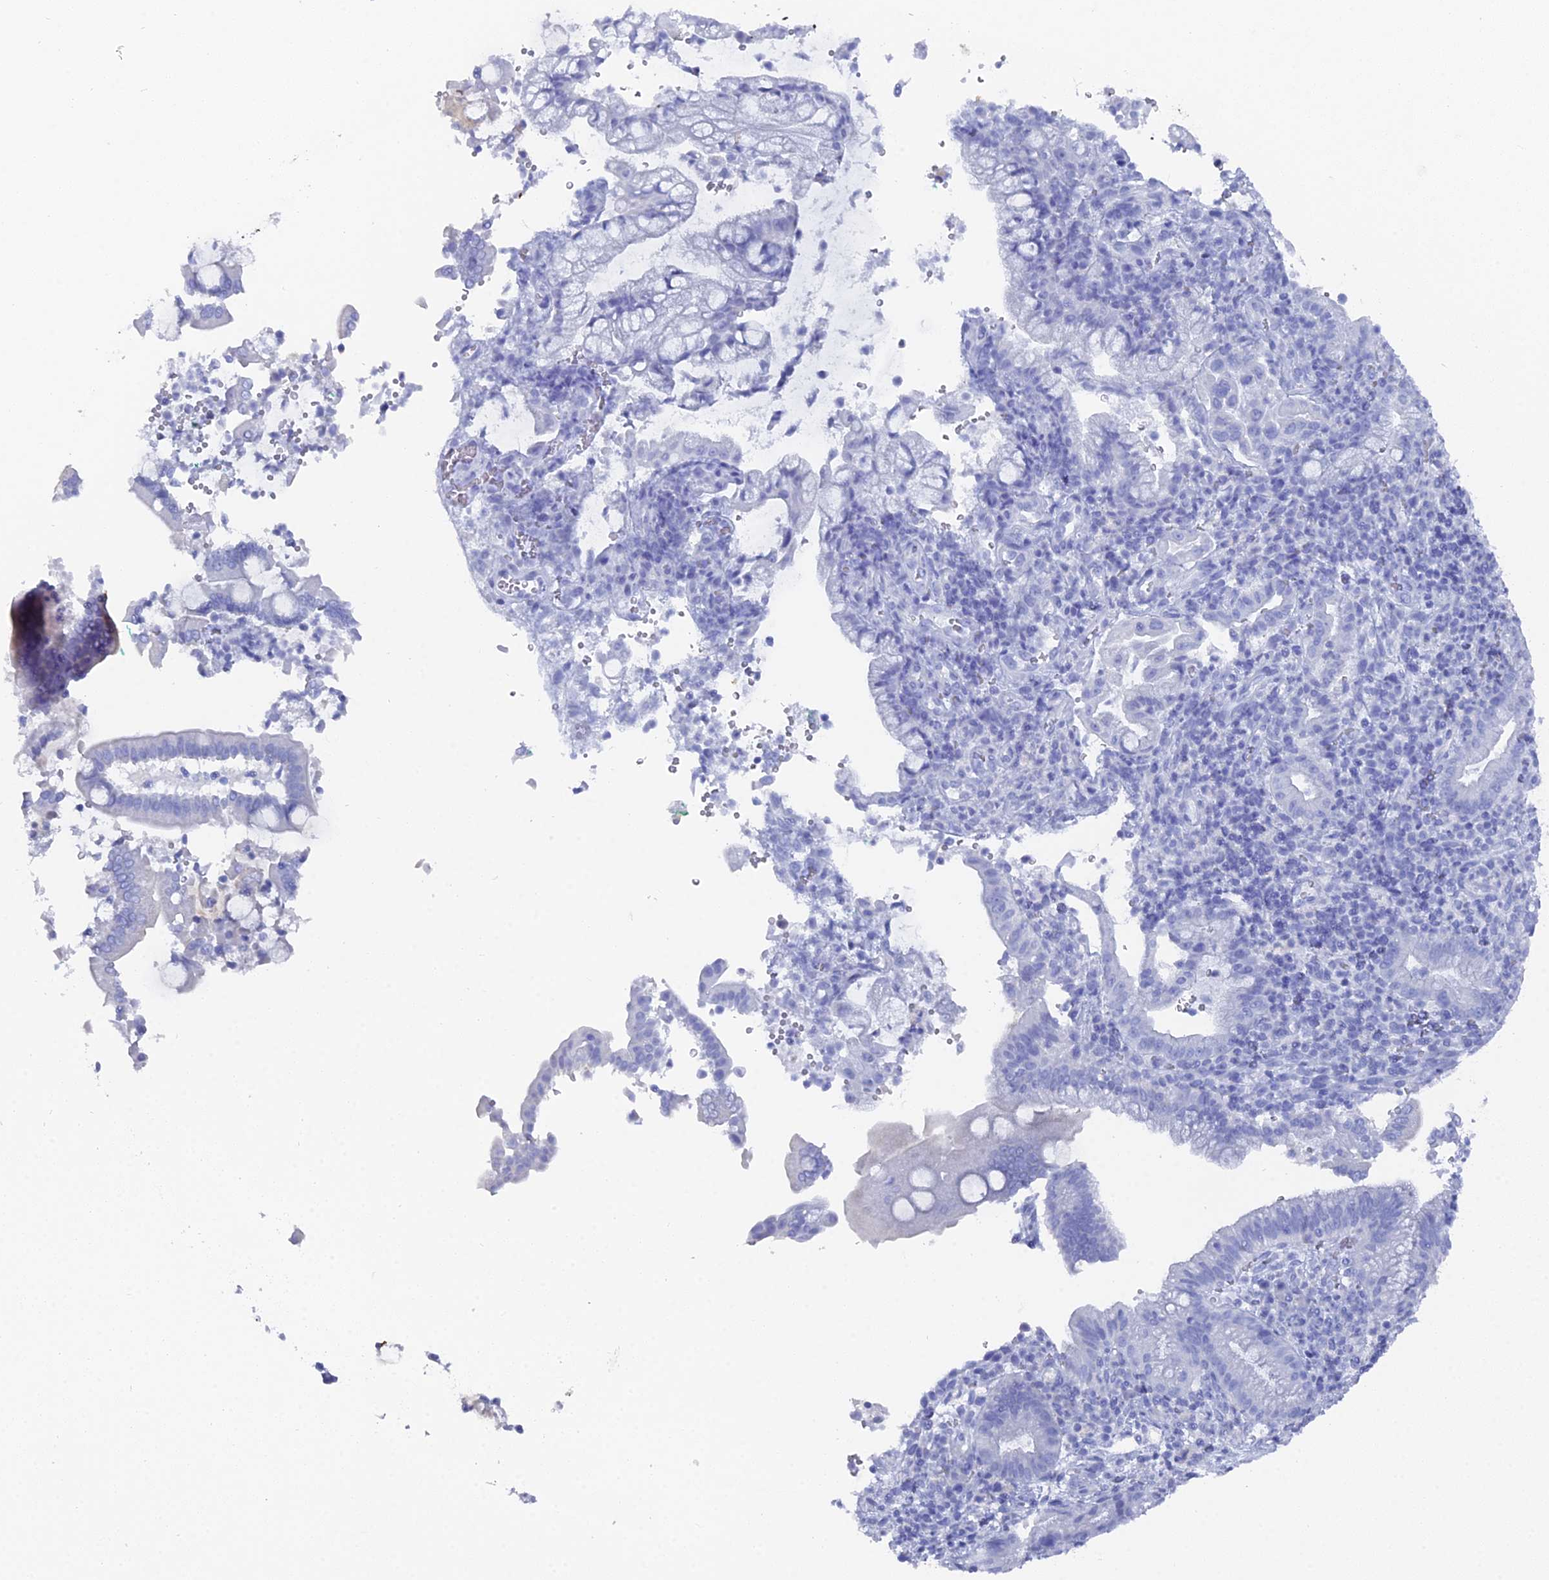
{"staining": {"intensity": "negative", "quantity": "none", "location": "none"}, "tissue": "pancreatic cancer", "cell_type": "Tumor cells", "image_type": "cancer", "snomed": [{"axis": "morphology", "description": "Normal tissue, NOS"}, {"axis": "morphology", "description": "Adenocarcinoma, NOS"}, {"axis": "topography", "description": "Pancreas"}], "caption": "The photomicrograph exhibits no staining of tumor cells in pancreatic cancer.", "gene": "ENPP3", "patient": {"sex": "female", "age": 55}}